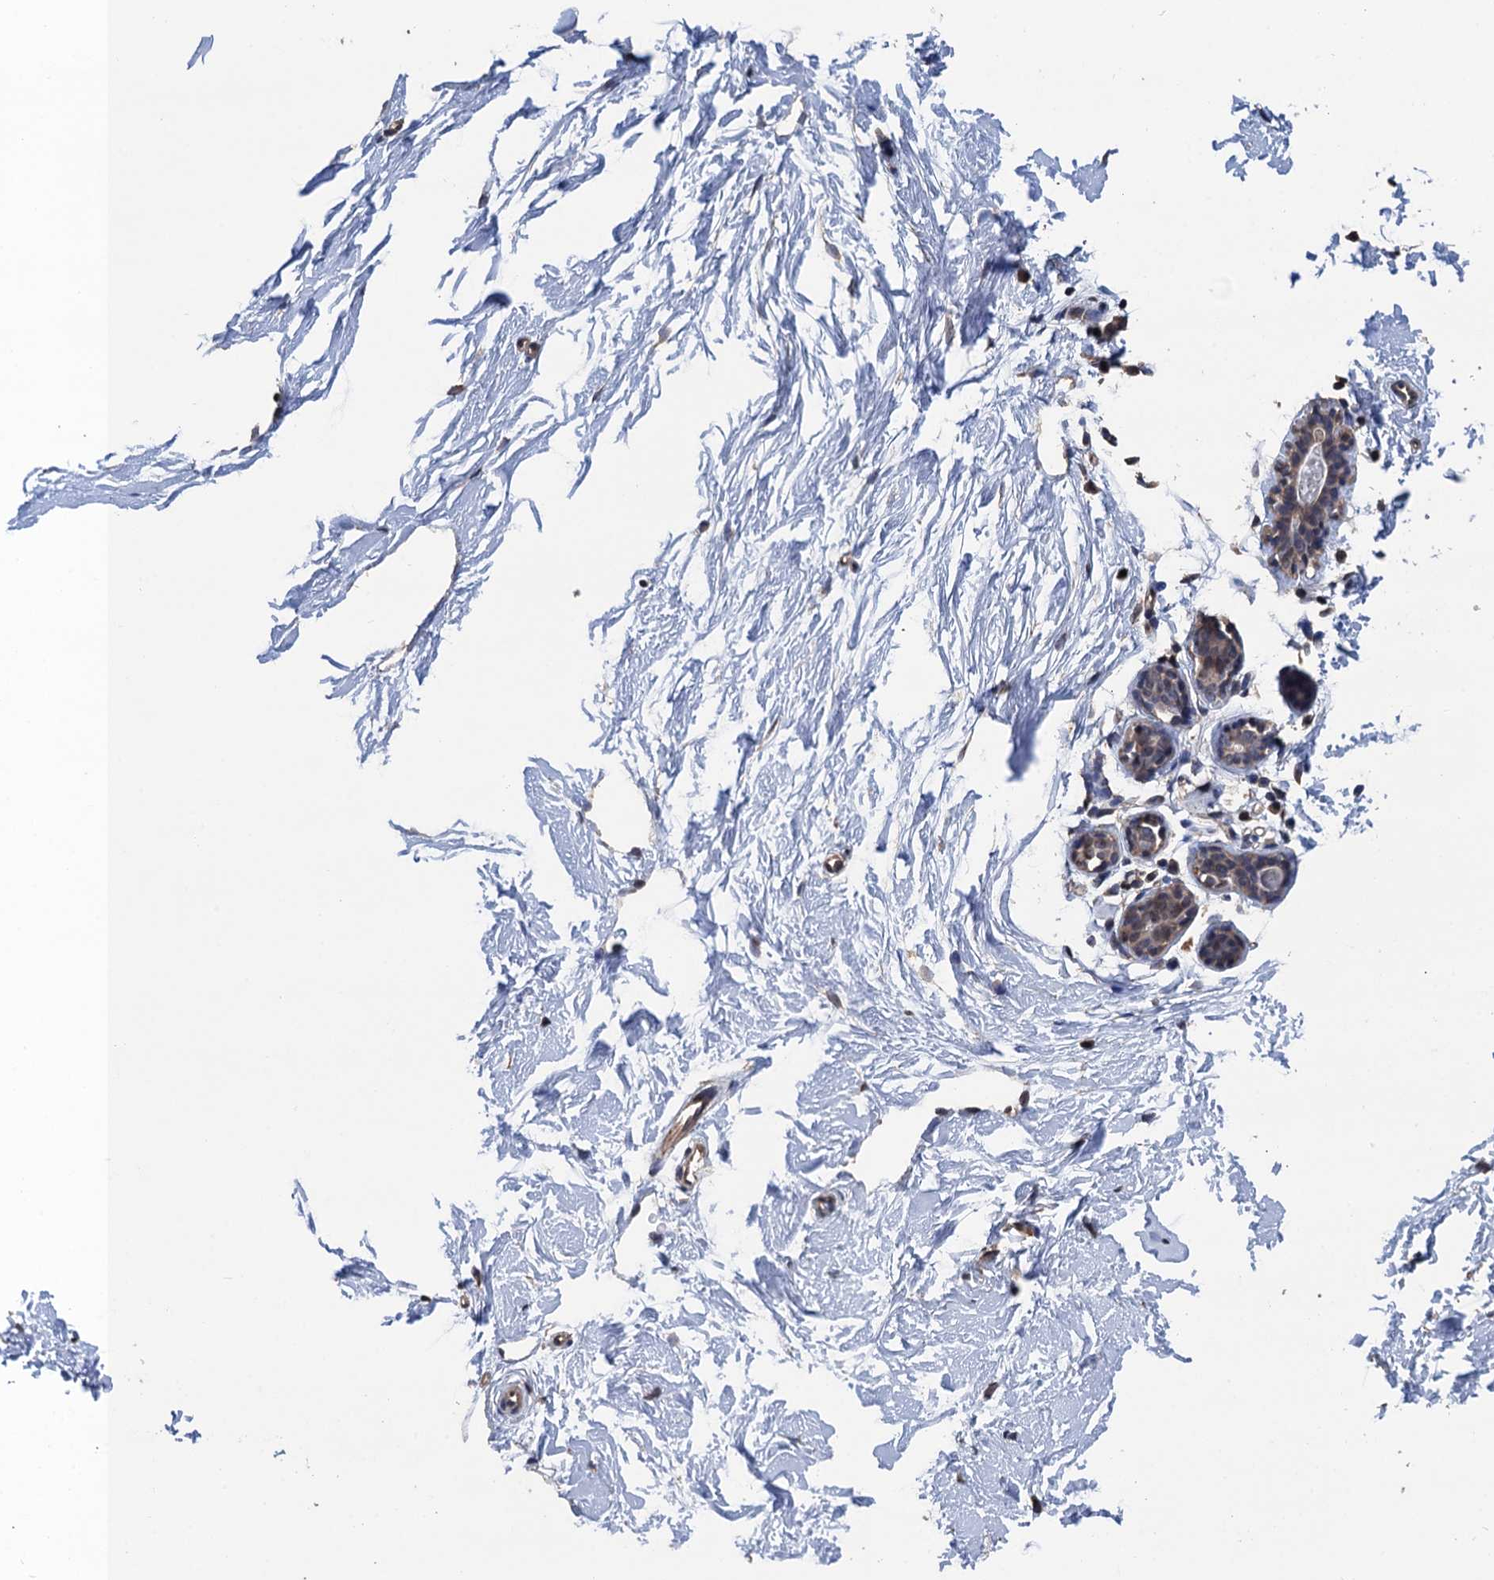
{"staining": {"intensity": "negative", "quantity": "none", "location": "none"}, "tissue": "adipose tissue", "cell_type": "Adipocytes", "image_type": "normal", "snomed": [{"axis": "morphology", "description": "Normal tissue, NOS"}, {"axis": "topography", "description": "Breast"}], "caption": "This is a image of immunohistochemistry staining of unremarkable adipose tissue, which shows no positivity in adipocytes.", "gene": "ART5", "patient": {"sex": "female", "age": 23}}